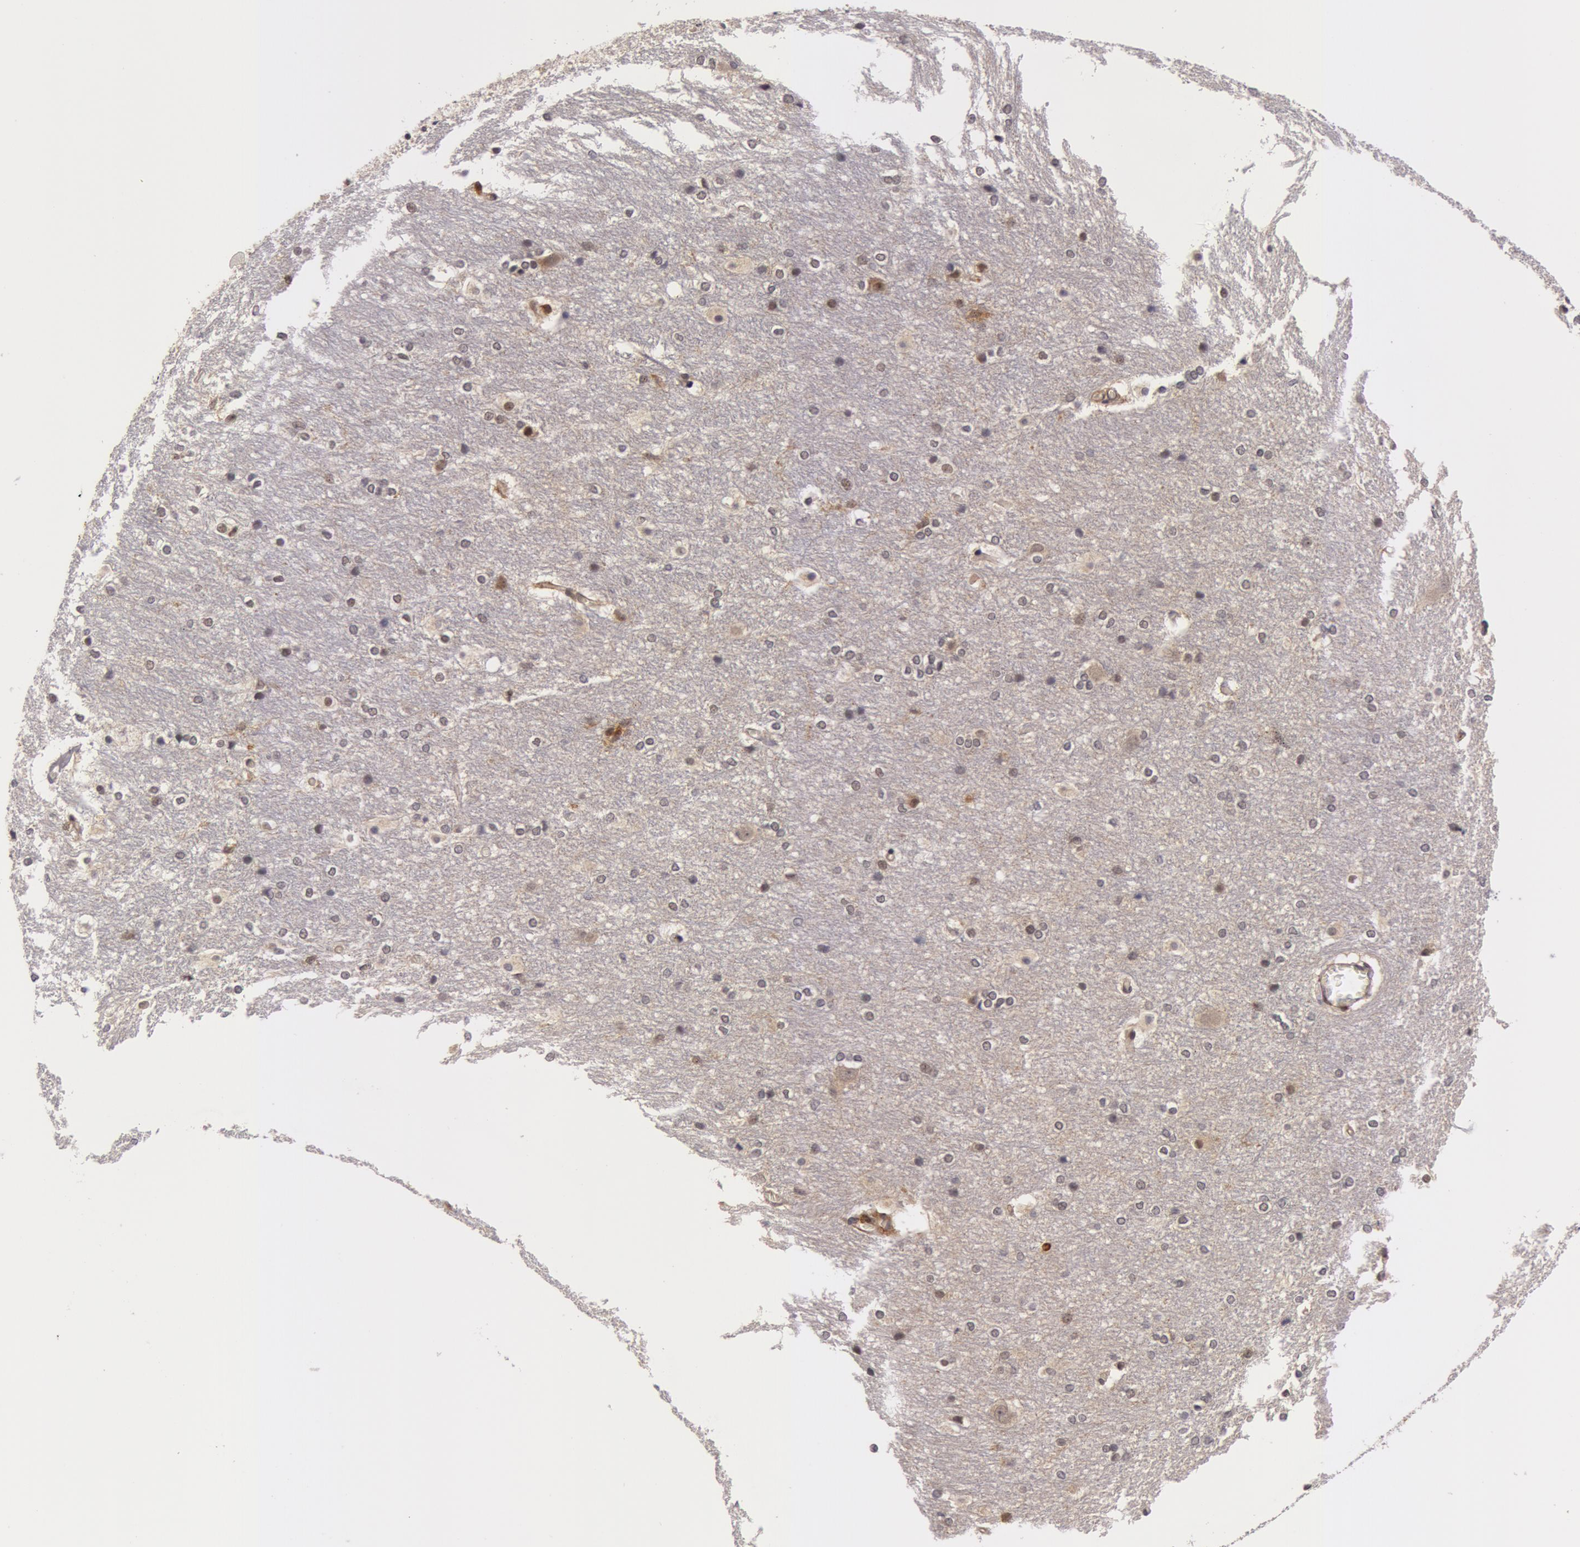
{"staining": {"intensity": "weak", "quantity": "<25%", "location": "nuclear"}, "tissue": "hippocampus", "cell_type": "Glial cells", "image_type": "normal", "snomed": [{"axis": "morphology", "description": "Normal tissue, NOS"}, {"axis": "topography", "description": "Hippocampus"}], "caption": "DAB immunohistochemical staining of normal human hippocampus demonstrates no significant expression in glial cells. (DAB IHC visualized using brightfield microscopy, high magnification).", "gene": "ZNF350", "patient": {"sex": "female", "age": 19}}